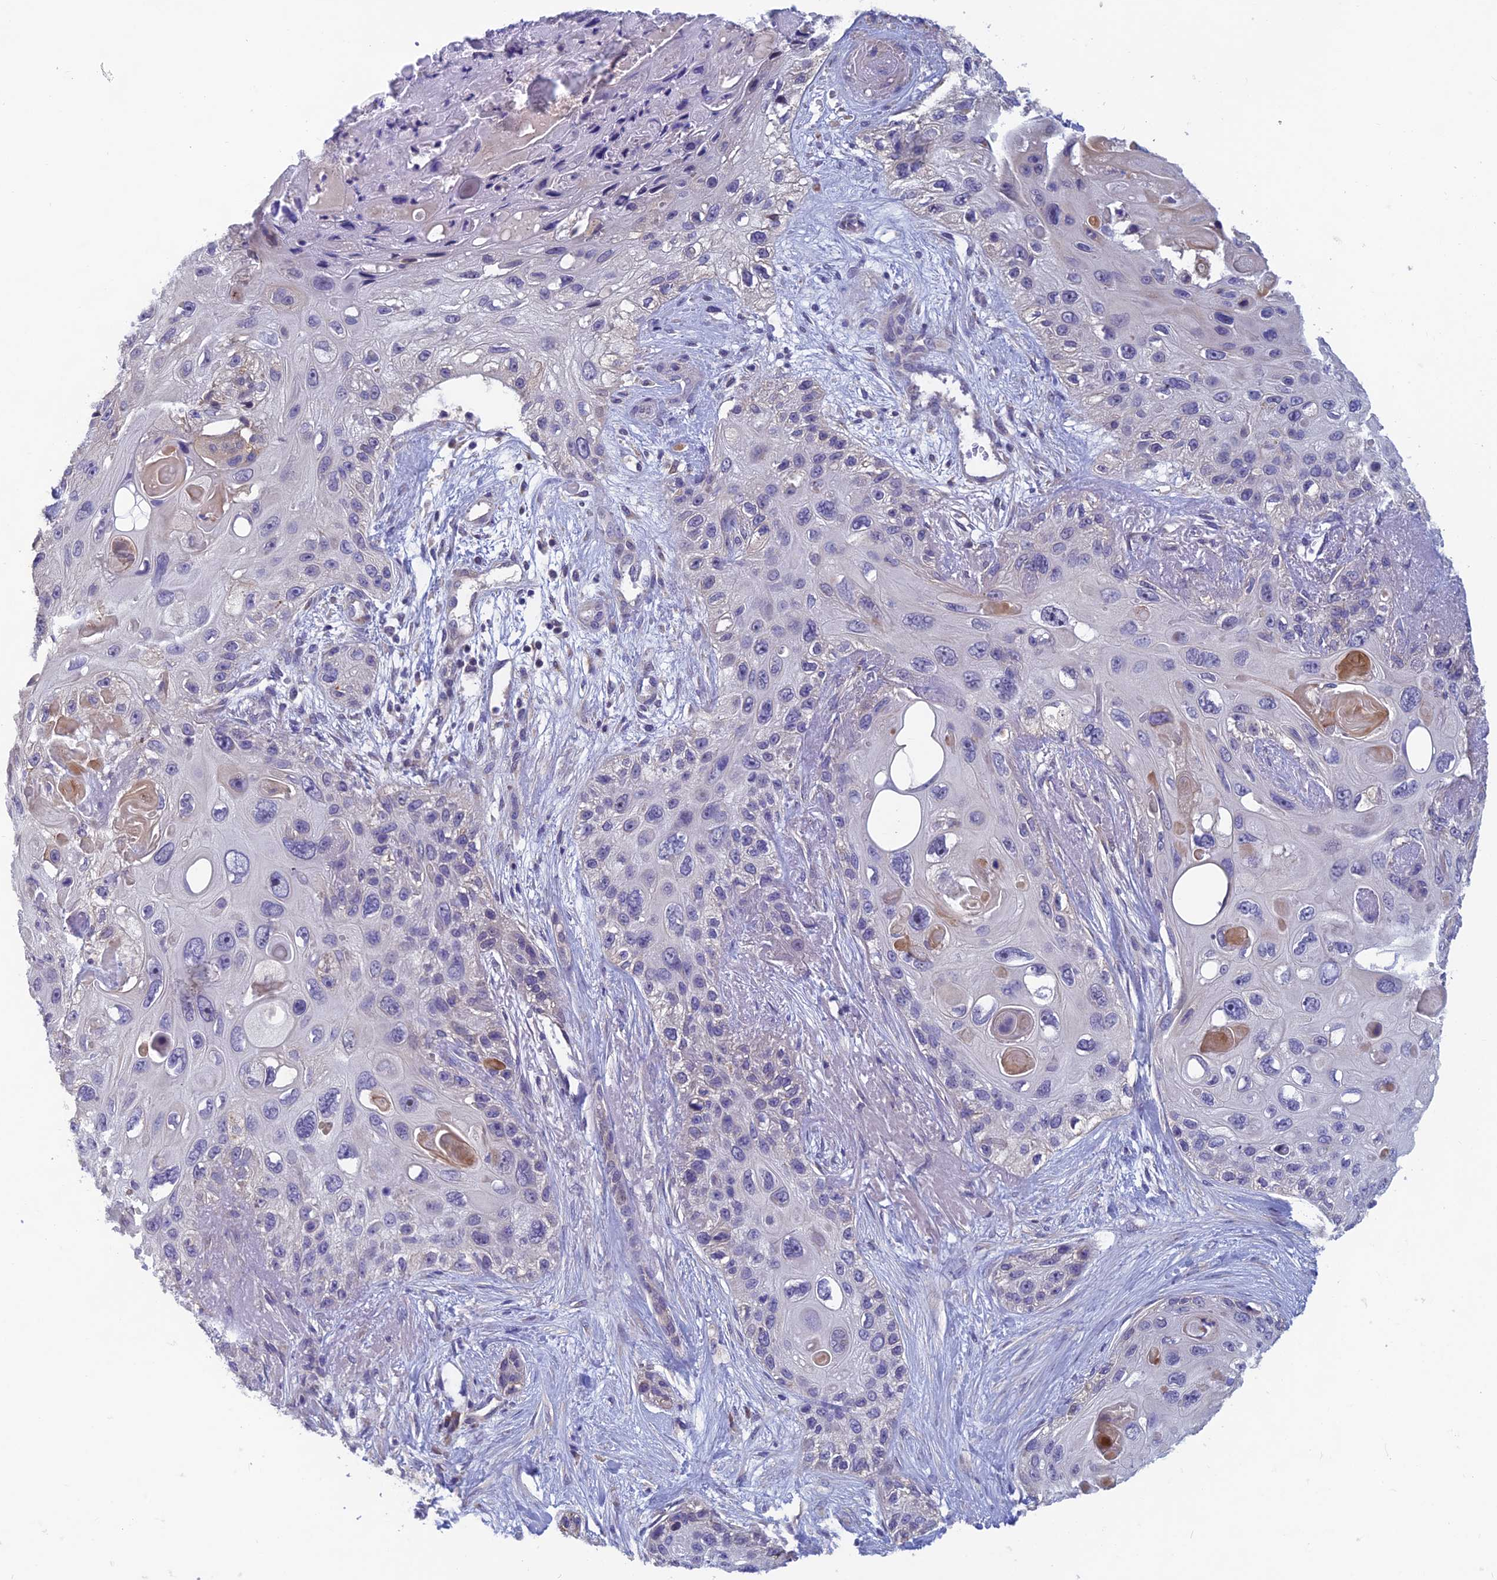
{"staining": {"intensity": "negative", "quantity": "none", "location": "none"}, "tissue": "skin cancer", "cell_type": "Tumor cells", "image_type": "cancer", "snomed": [{"axis": "morphology", "description": "Normal tissue, NOS"}, {"axis": "morphology", "description": "Squamous cell carcinoma, NOS"}, {"axis": "topography", "description": "Skin"}], "caption": "Protein analysis of skin squamous cell carcinoma demonstrates no significant staining in tumor cells.", "gene": "HECA", "patient": {"sex": "male", "age": 72}}